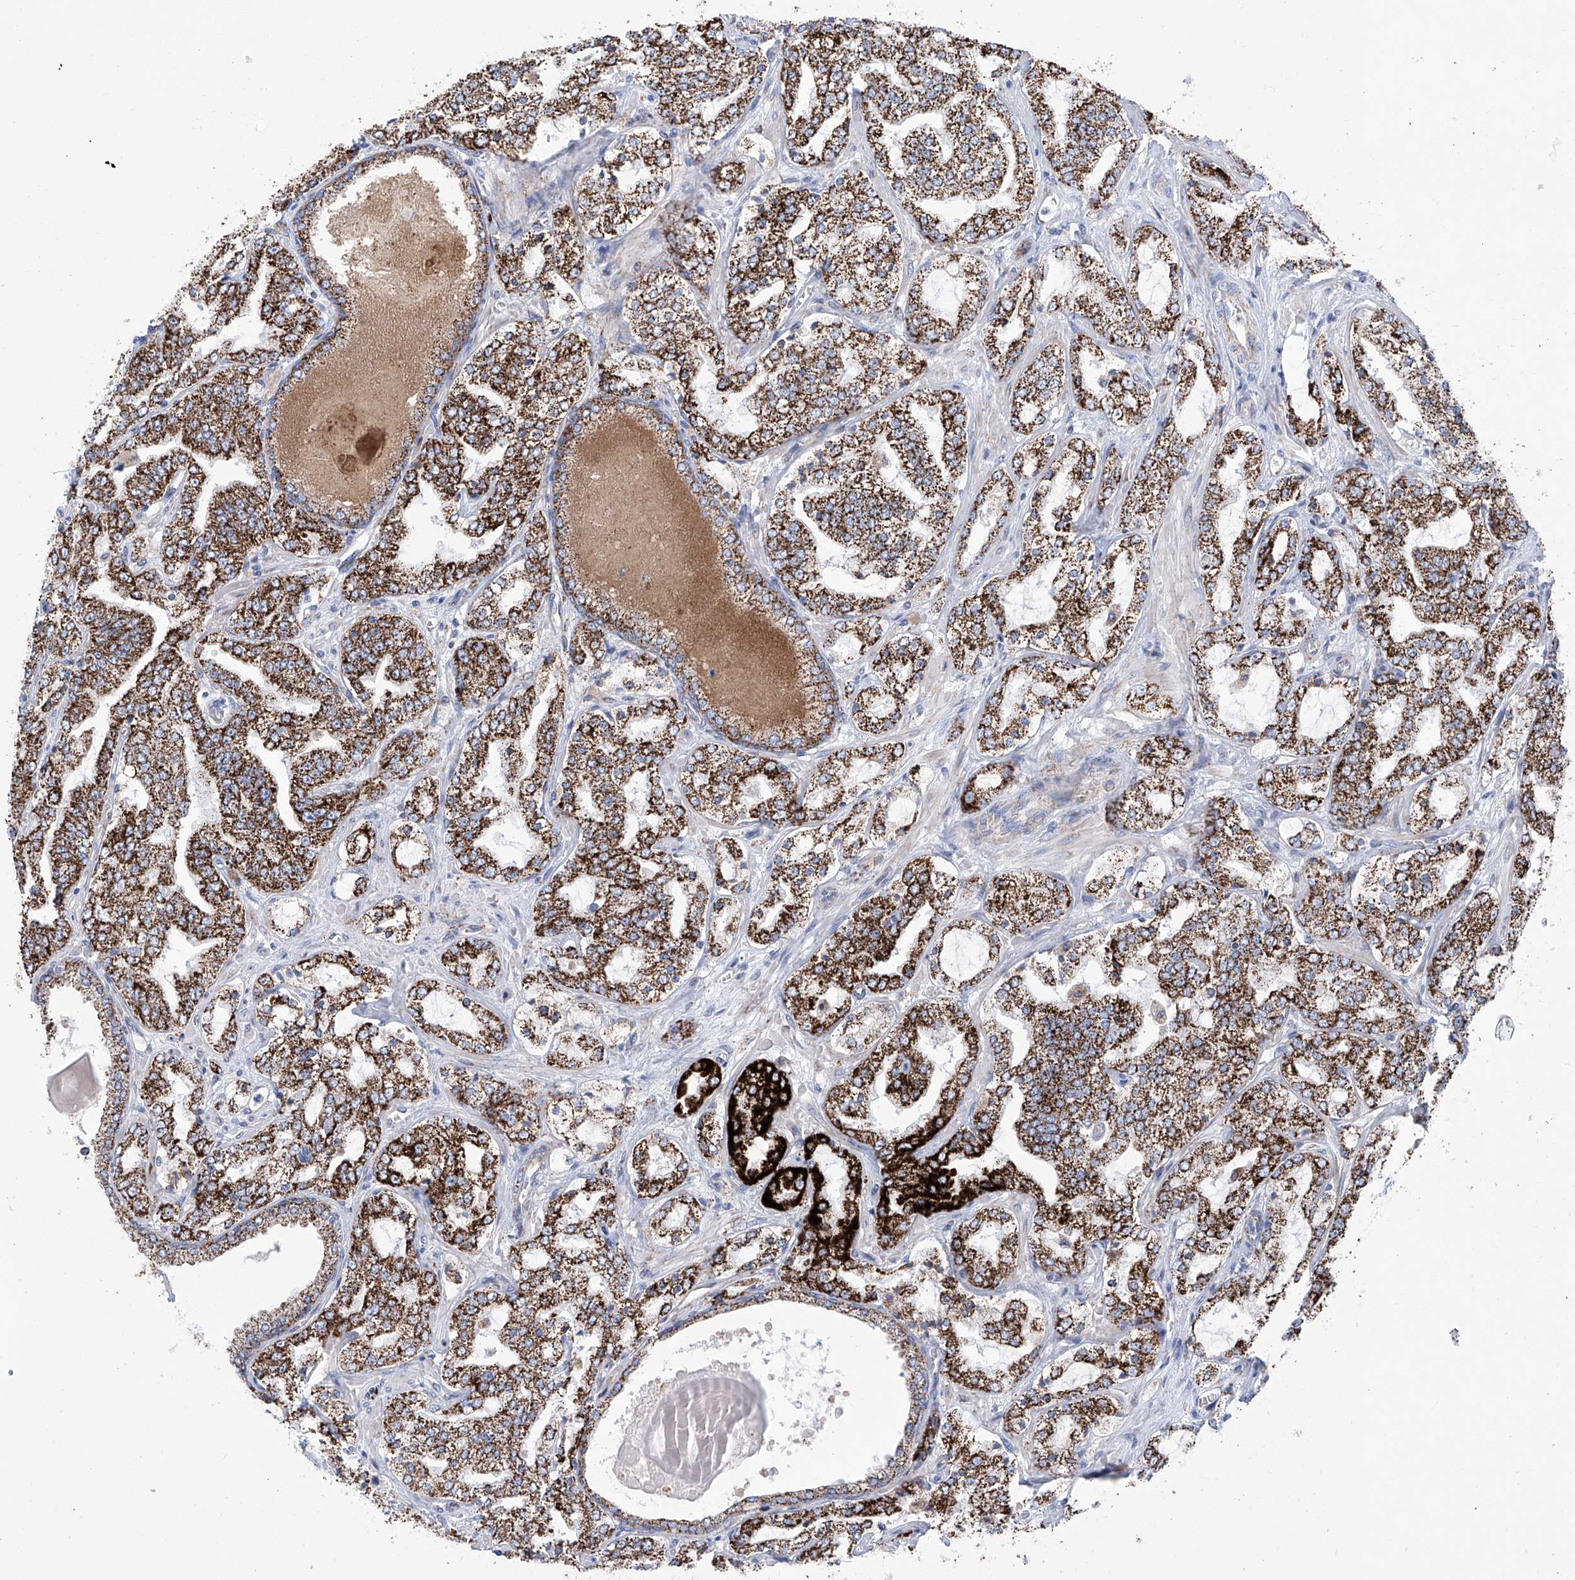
{"staining": {"intensity": "strong", "quantity": ">75%", "location": "cytoplasmic/membranous"}, "tissue": "prostate cancer", "cell_type": "Tumor cells", "image_type": "cancer", "snomed": [{"axis": "morphology", "description": "Adenocarcinoma, High grade"}, {"axis": "topography", "description": "Prostate"}], "caption": "A histopathology image of human prostate cancer (high-grade adenocarcinoma) stained for a protein shows strong cytoplasmic/membranous brown staining in tumor cells. The protein is shown in brown color, while the nuclei are stained blue.", "gene": "ALDH6A1", "patient": {"sex": "male", "age": 64}}